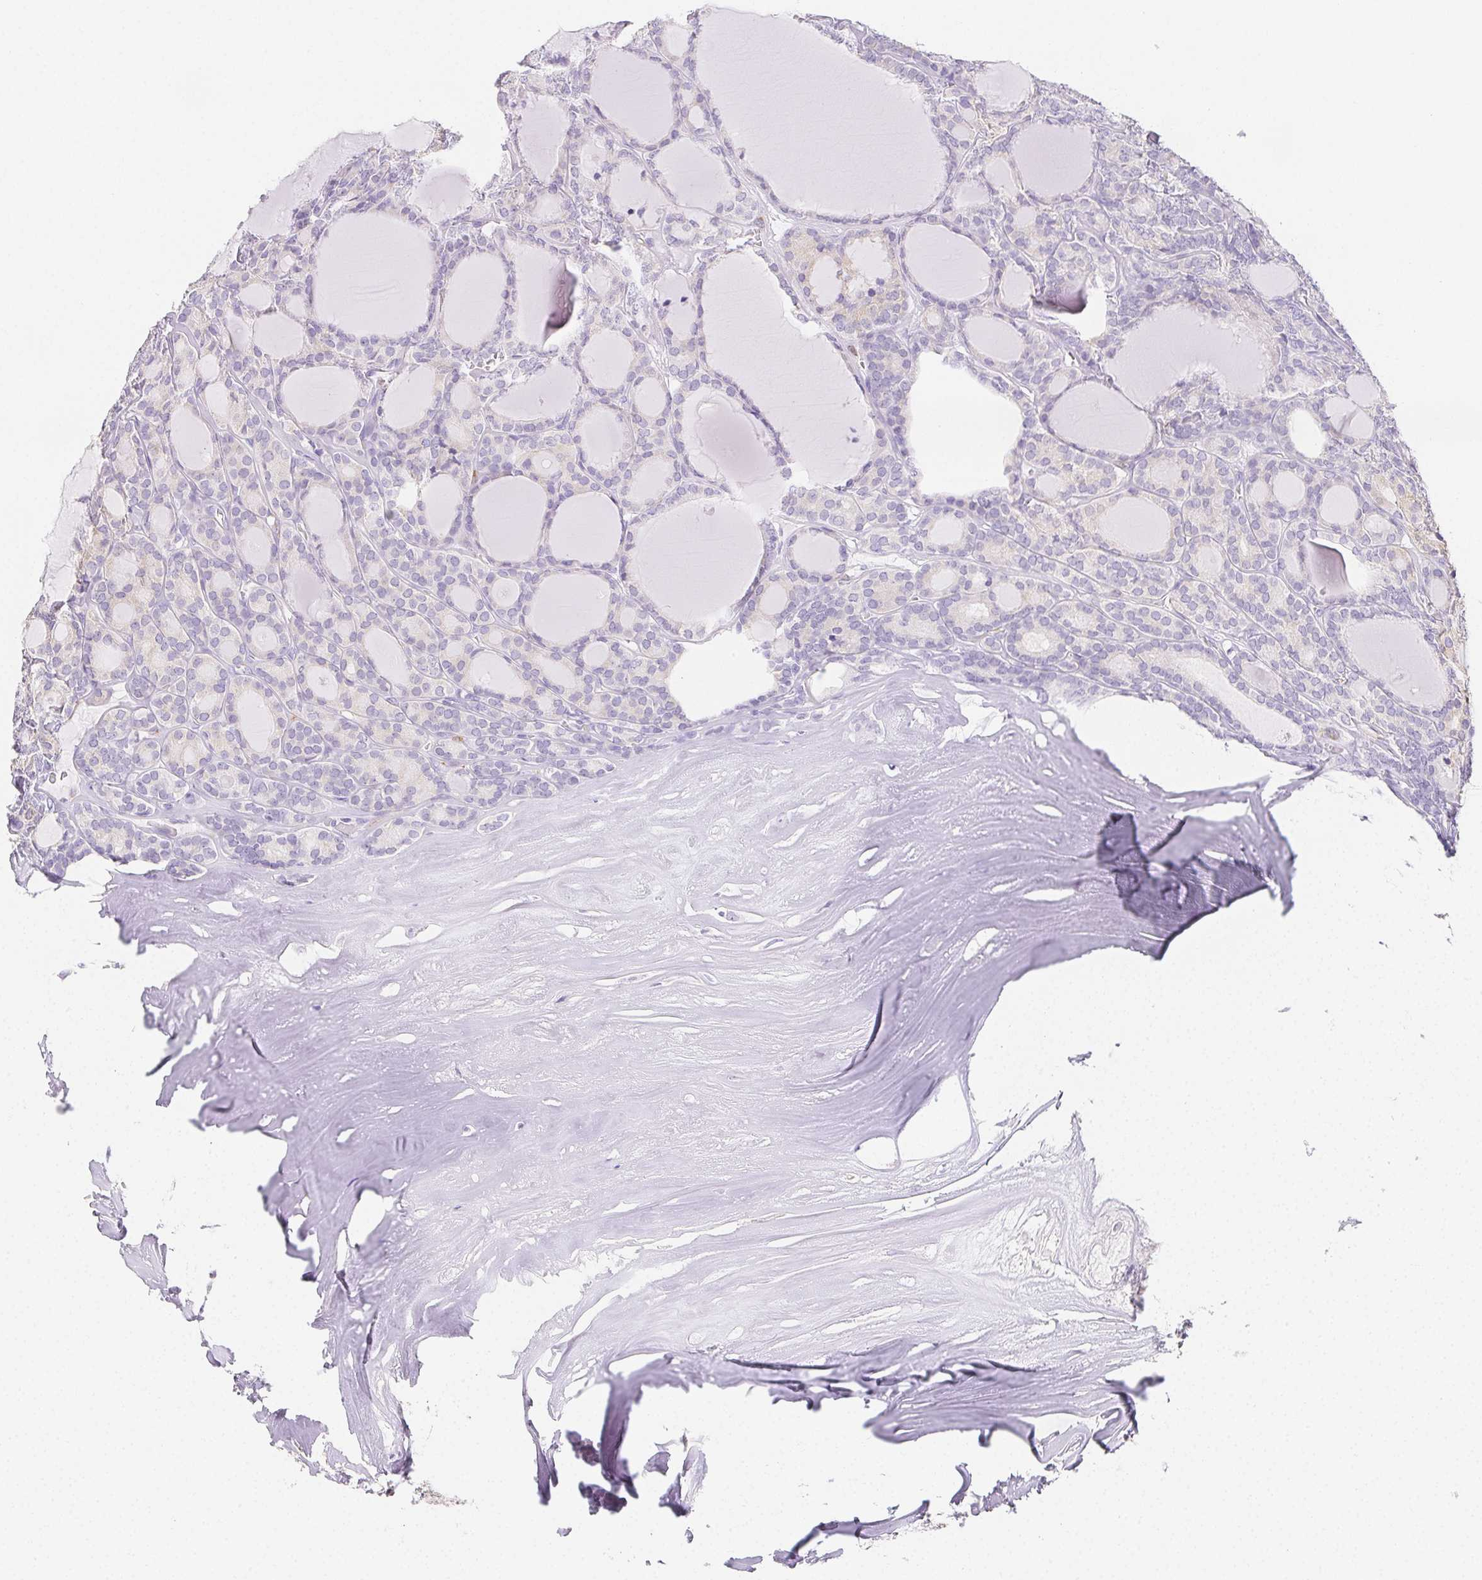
{"staining": {"intensity": "negative", "quantity": "none", "location": "none"}, "tissue": "thyroid cancer", "cell_type": "Tumor cells", "image_type": "cancer", "snomed": [{"axis": "morphology", "description": "Follicular adenoma carcinoma, NOS"}, {"axis": "topography", "description": "Thyroid gland"}], "caption": "This micrograph is of thyroid follicular adenoma carcinoma stained with IHC to label a protein in brown with the nuclei are counter-stained blue. There is no positivity in tumor cells.", "gene": "HRC", "patient": {"sex": "male", "age": 74}}